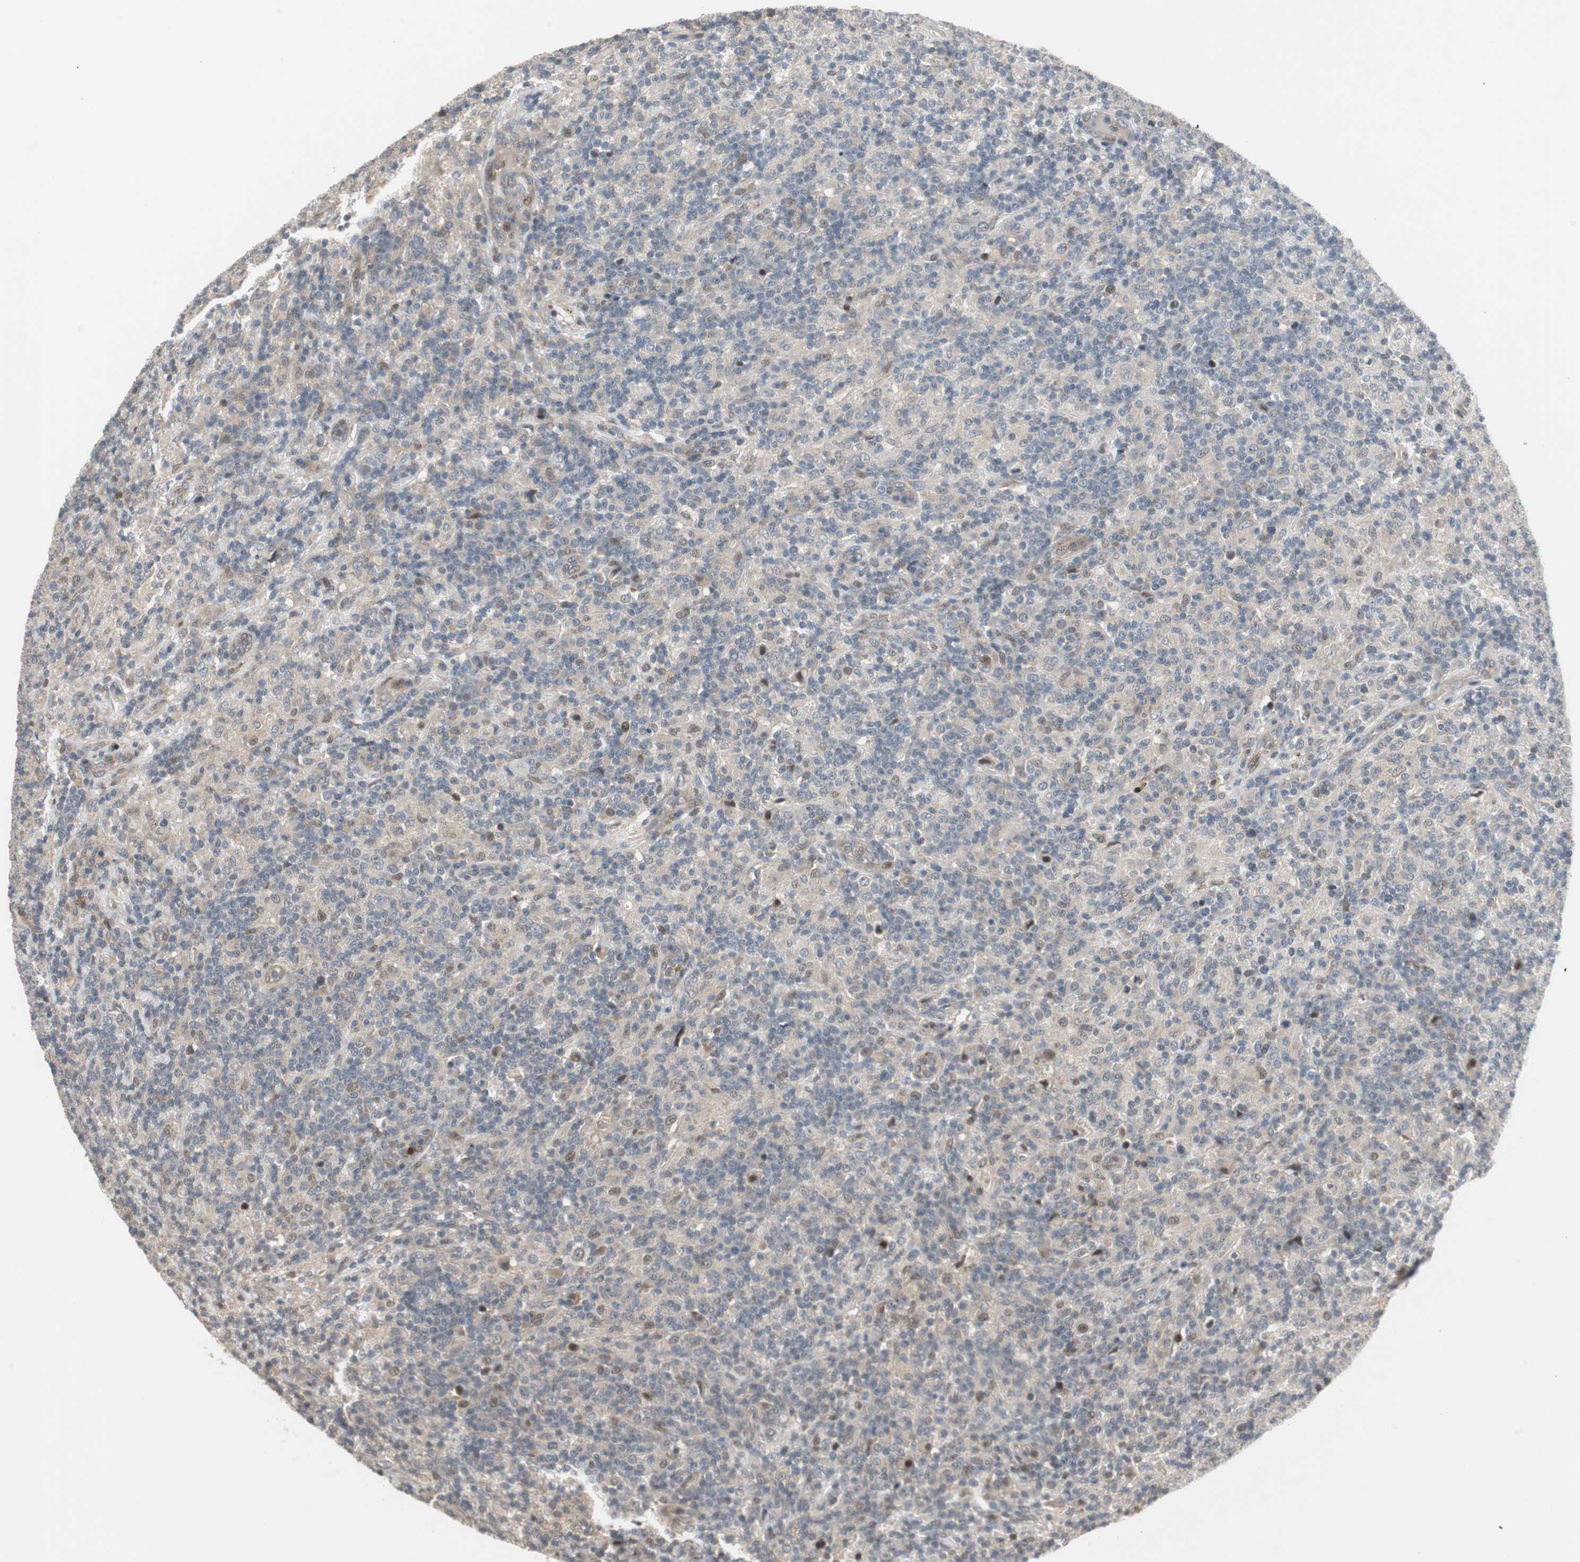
{"staining": {"intensity": "moderate", "quantity": "<25%", "location": "nuclear"}, "tissue": "lymphoma", "cell_type": "Tumor cells", "image_type": "cancer", "snomed": [{"axis": "morphology", "description": "Hodgkin's disease, NOS"}, {"axis": "topography", "description": "Lymph node"}], "caption": "Lymphoma tissue exhibits moderate nuclear staining in about <25% of tumor cells, visualized by immunohistochemistry.", "gene": "SNX4", "patient": {"sex": "male", "age": 70}}